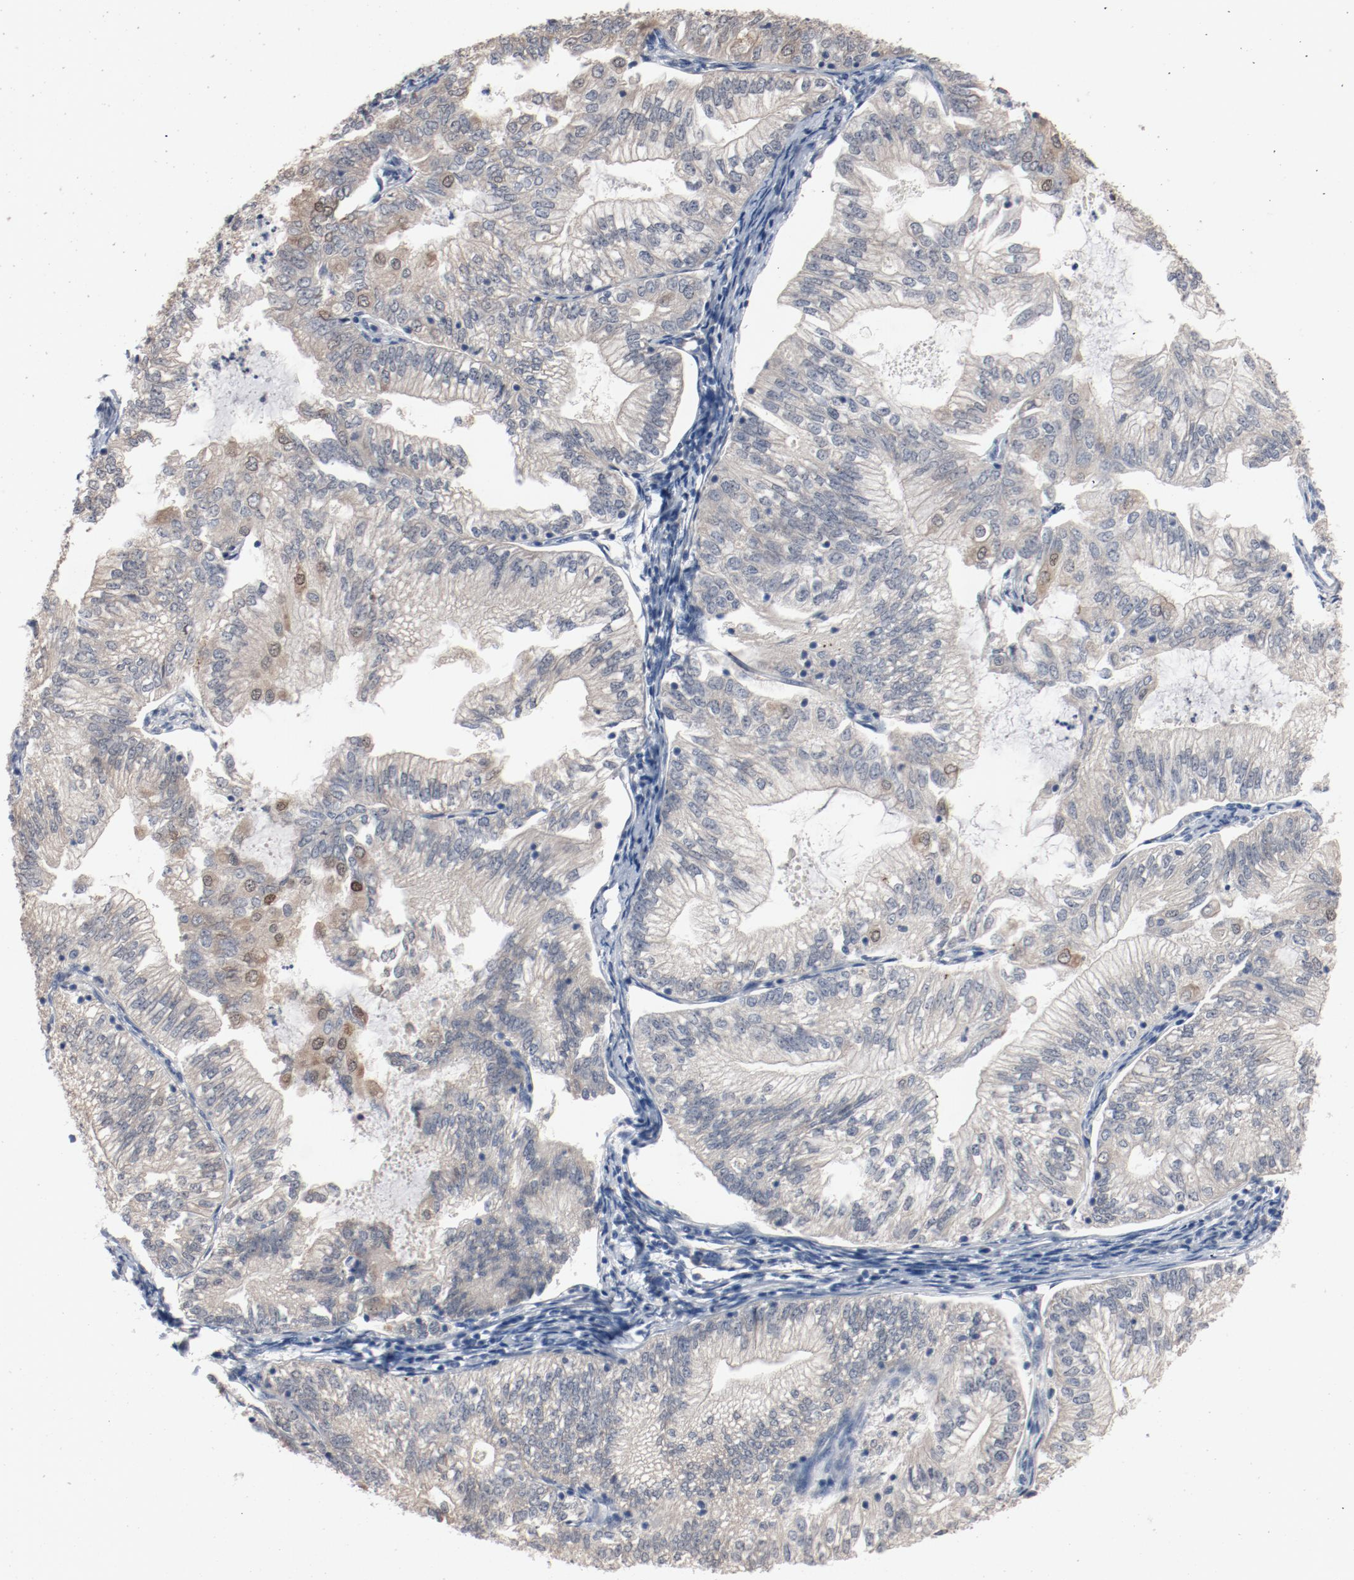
{"staining": {"intensity": "weak", "quantity": ">75%", "location": "cytoplasmic/membranous"}, "tissue": "endometrial cancer", "cell_type": "Tumor cells", "image_type": "cancer", "snomed": [{"axis": "morphology", "description": "Adenocarcinoma, NOS"}, {"axis": "topography", "description": "Endometrium"}], "caption": "DAB immunohistochemical staining of endometrial cancer exhibits weak cytoplasmic/membranous protein staining in approximately >75% of tumor cells.", "gene": "DNAL4", "patient": {"sex": "female", "age": 69}}